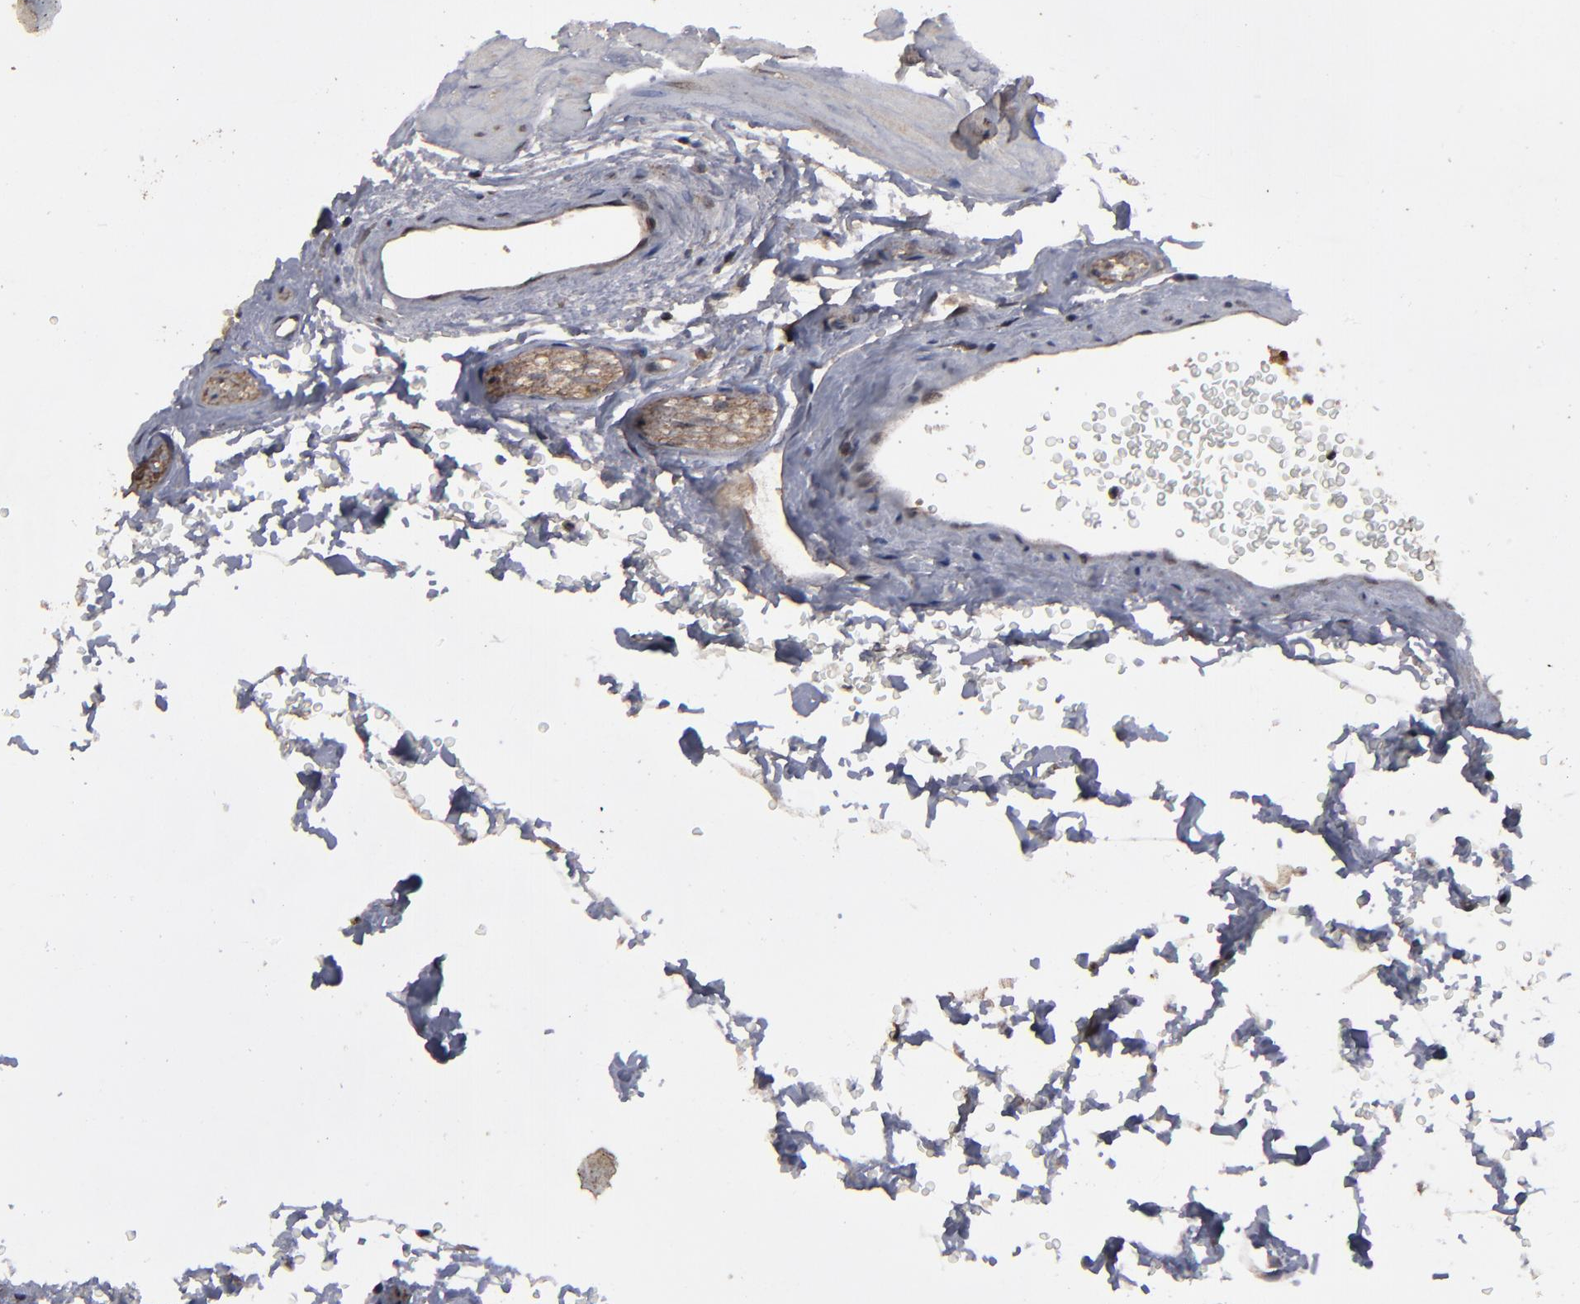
{"staining": {"intensity": "weak", "quantity": "25%-75%", "location": "cytoplasmic/membranous,nuclear"}, "tissue": "seminal vesicle", "cell_type": "Glandular cells", "image_type": "normal", "snomed": [{"axis": "morphology", "description": "Normal tissue, NOS"}, {"axis": "topography", "description": "Prostate"}, {"axis": "topography", "description": "Seminal veicle"}], "caption": "Immunohistochemical staining of unremarkable human seminal vesicle shows weak cytoplasmic/membranous,nuclear protein positivity in approximately 25%-75% of glandular cells. (DAB IHC, brown staining for protein, blue staining for nuclei).", "gene": "SLC22A17", "patient": {"sex": "male", "age": 51}}